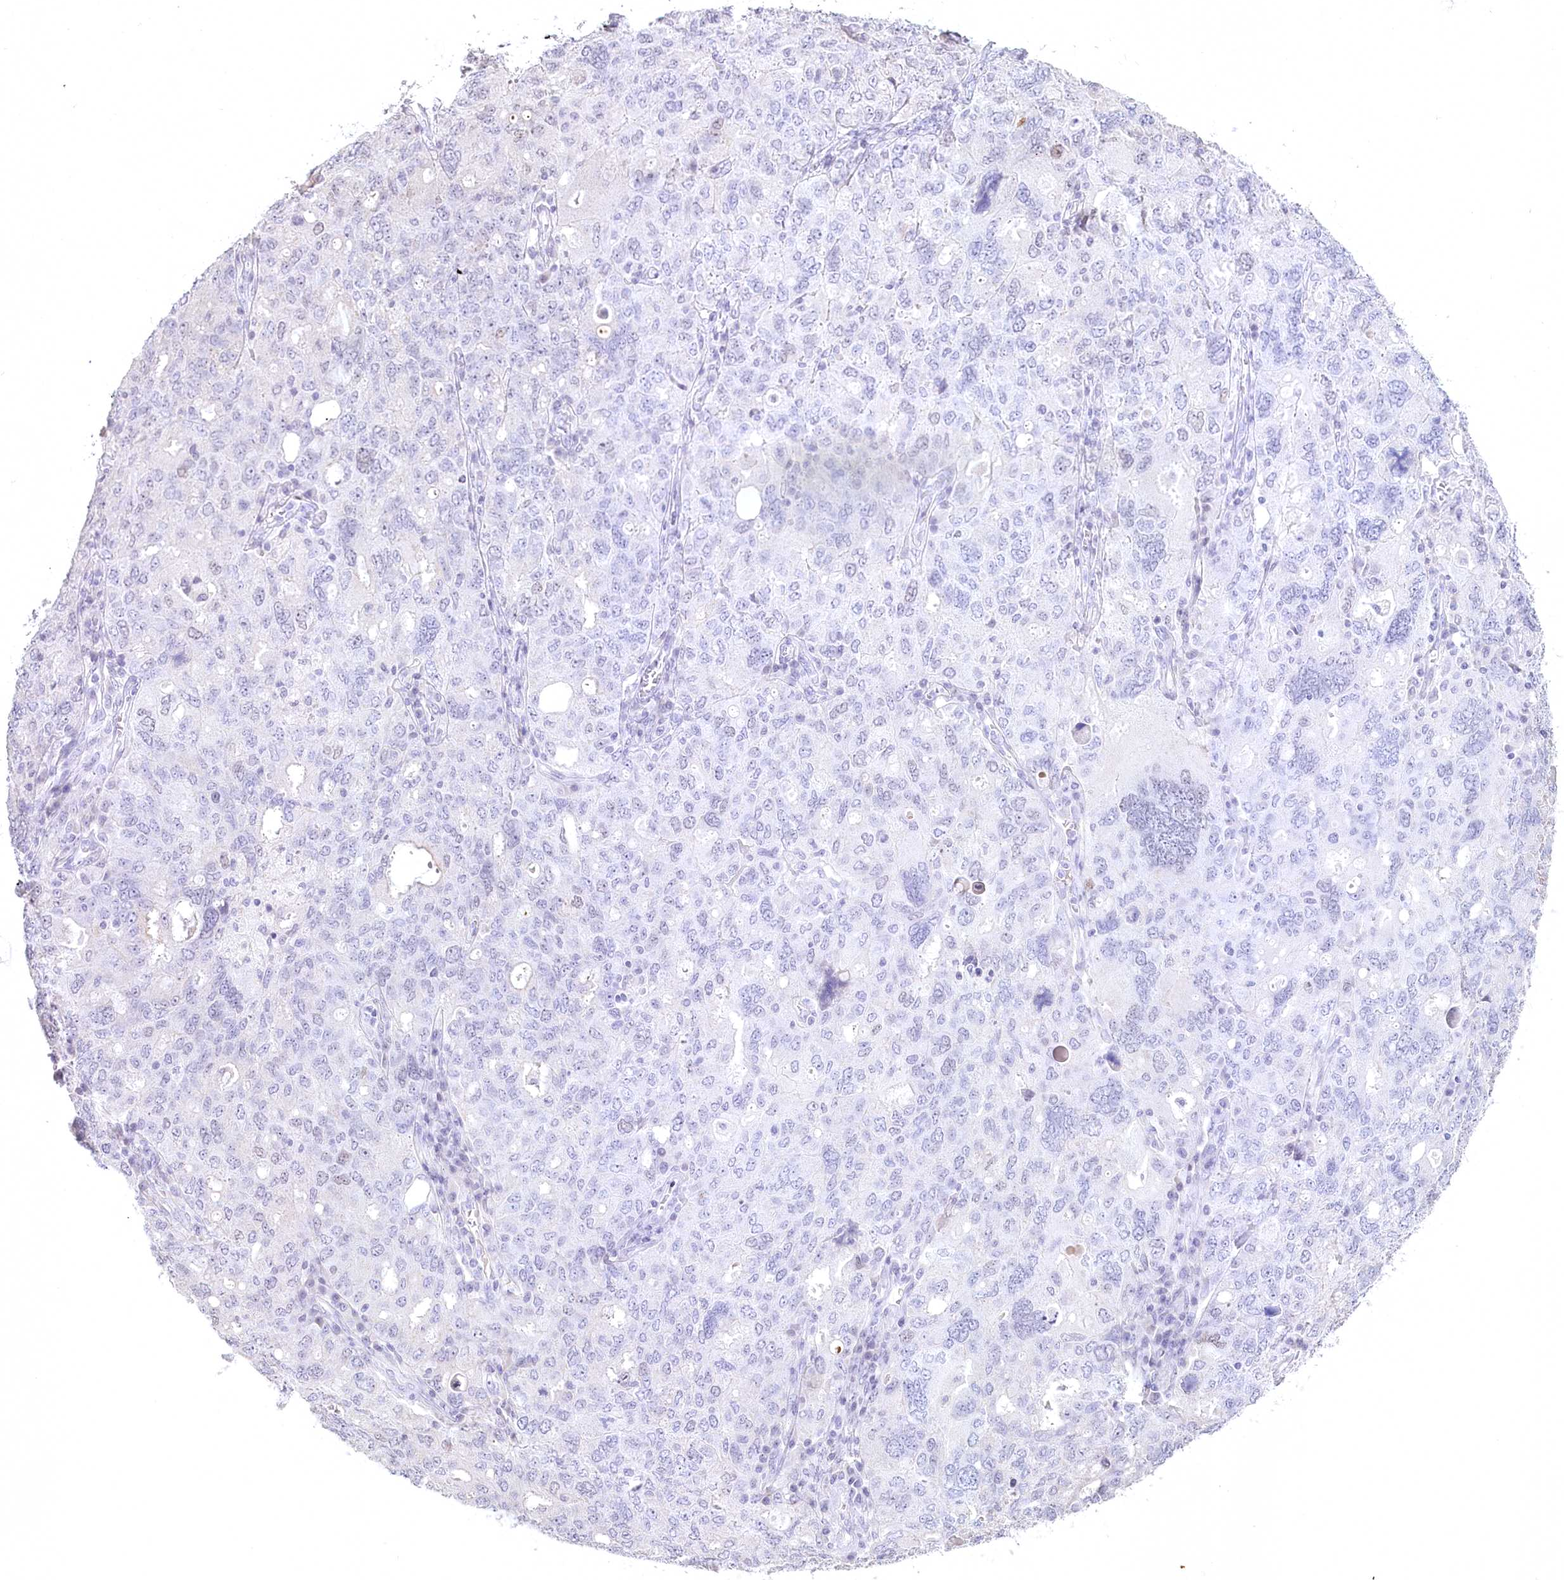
{"staining": {"intensity": "negative", "quantity": "none", "location": "none"}, "tissue": "ovarian cancer", "cell_type": "Tumor cells", "image_type": "cancer", "snomed": [{"axis": "morphology", "description": "Carcinoma, endometroid"}, {"axis": "topography", "description": "Ovary"}], "caption": "IHC histopathology image of human ovarian cancer stained for a protein (brown), which displays no expression in tumor cells. (Immunohistochemistry, brightfield microscopy, high magnification).", "gene": "USP11", "patient": {"sex": "female", "age": 62}}